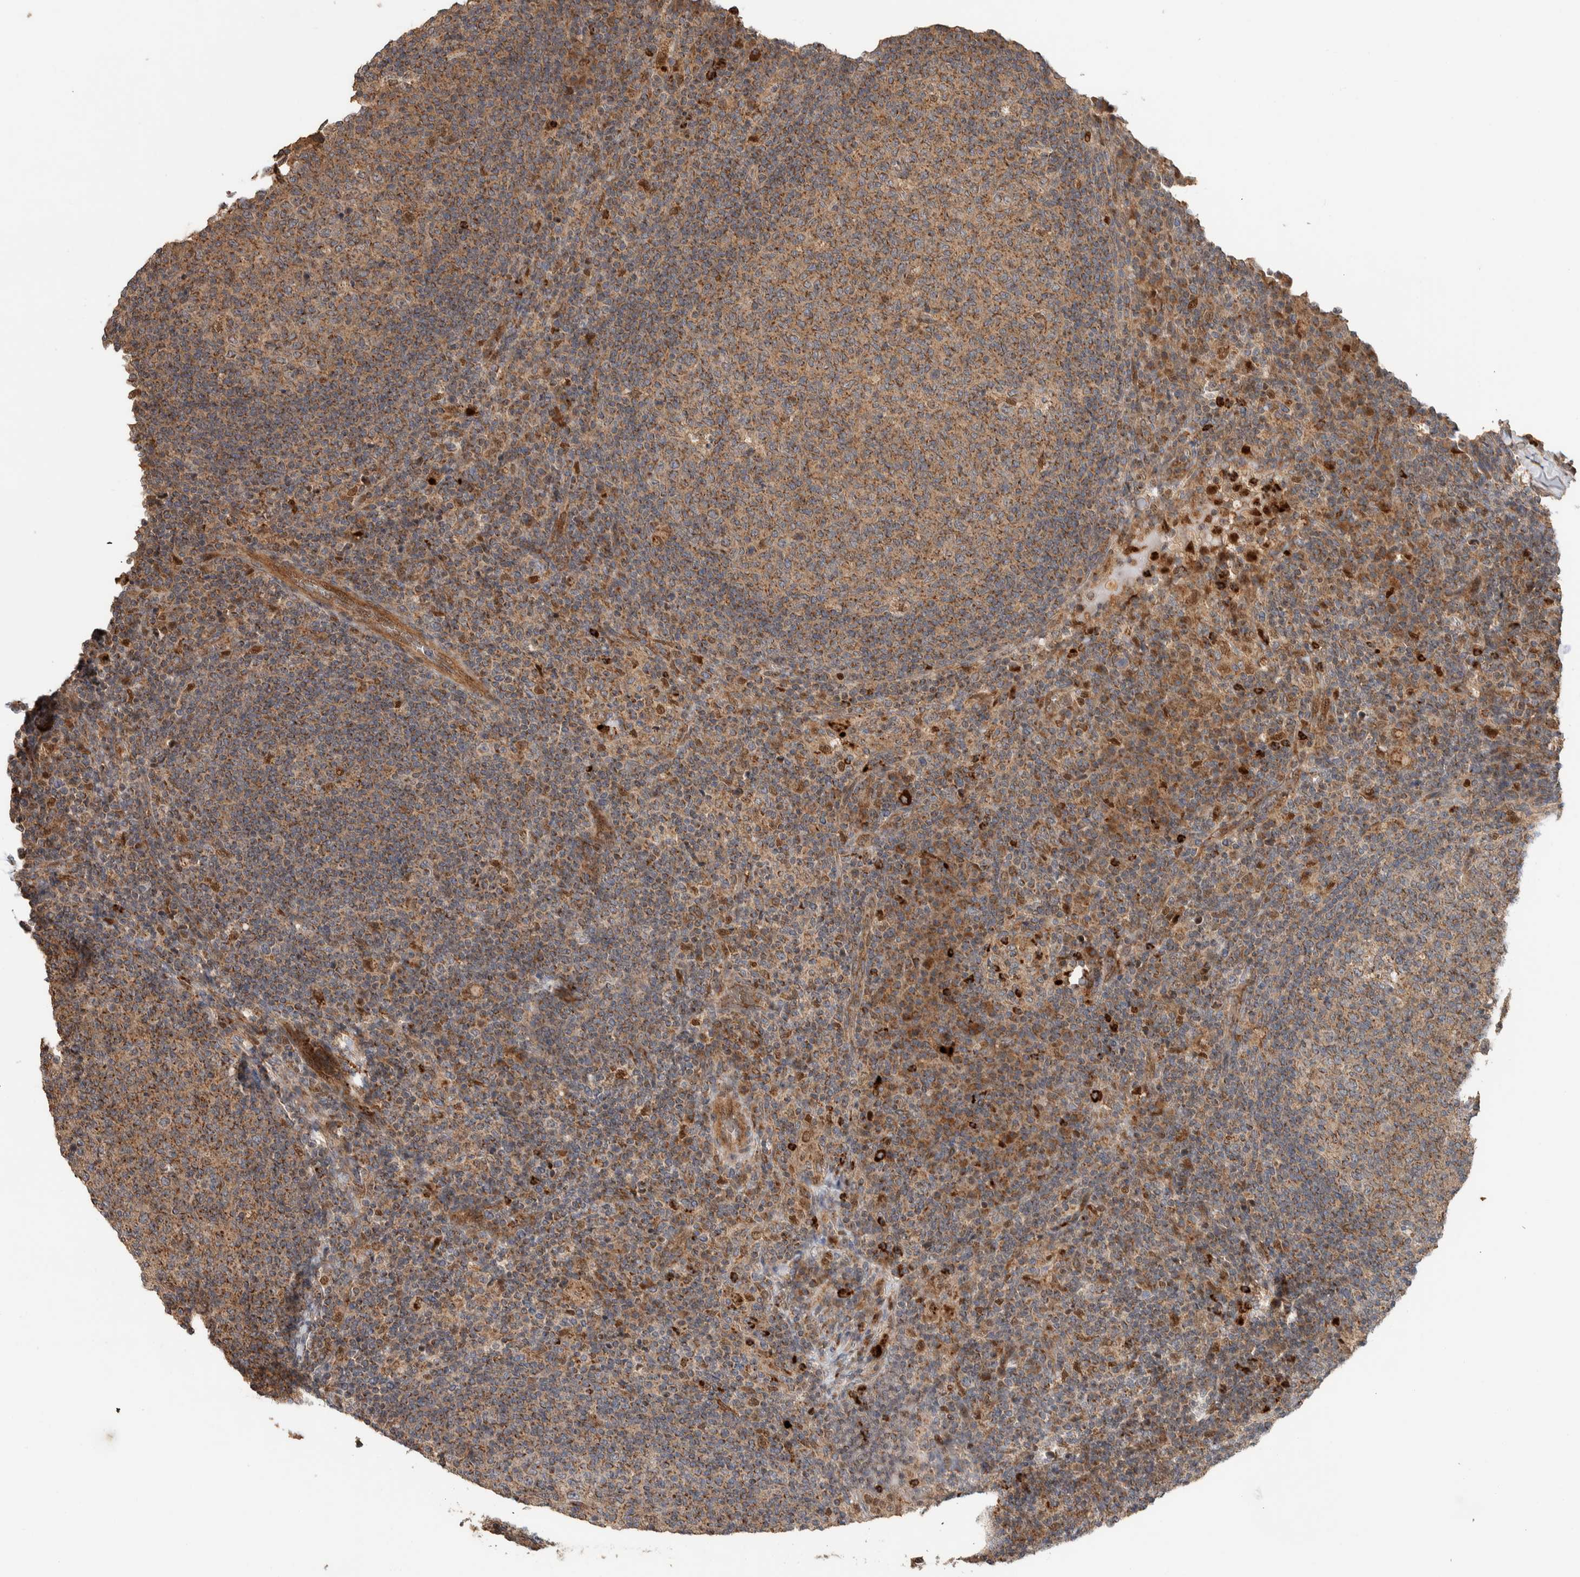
{"staining": {"intensity": "moderate", "quantity": ">75%", "location": "cytoplasmic/membranous"}, "tissue": "lymph node", "cell_type": "Germinal center cells", "image_type": "normal", "snomed": [{"axis": "morphology", "description": "Normal tissue, NOS"}, {"axis": "morphology", "description": "Inflammation, NOS"}, {"axis": "topography", "description": "Lymph node"}], "caption": "High-magnification brightfield microscopy of unremarkable lymph node stained with DAB (brown) and counterstained with hematoxylin (blue). germinal center cells exhibit moderate cytoplasmic/membranous staining is appreciated in approximately>75% of cells.", "gene": "VPS53", "patient": {"sex": "male", "age": 55}}